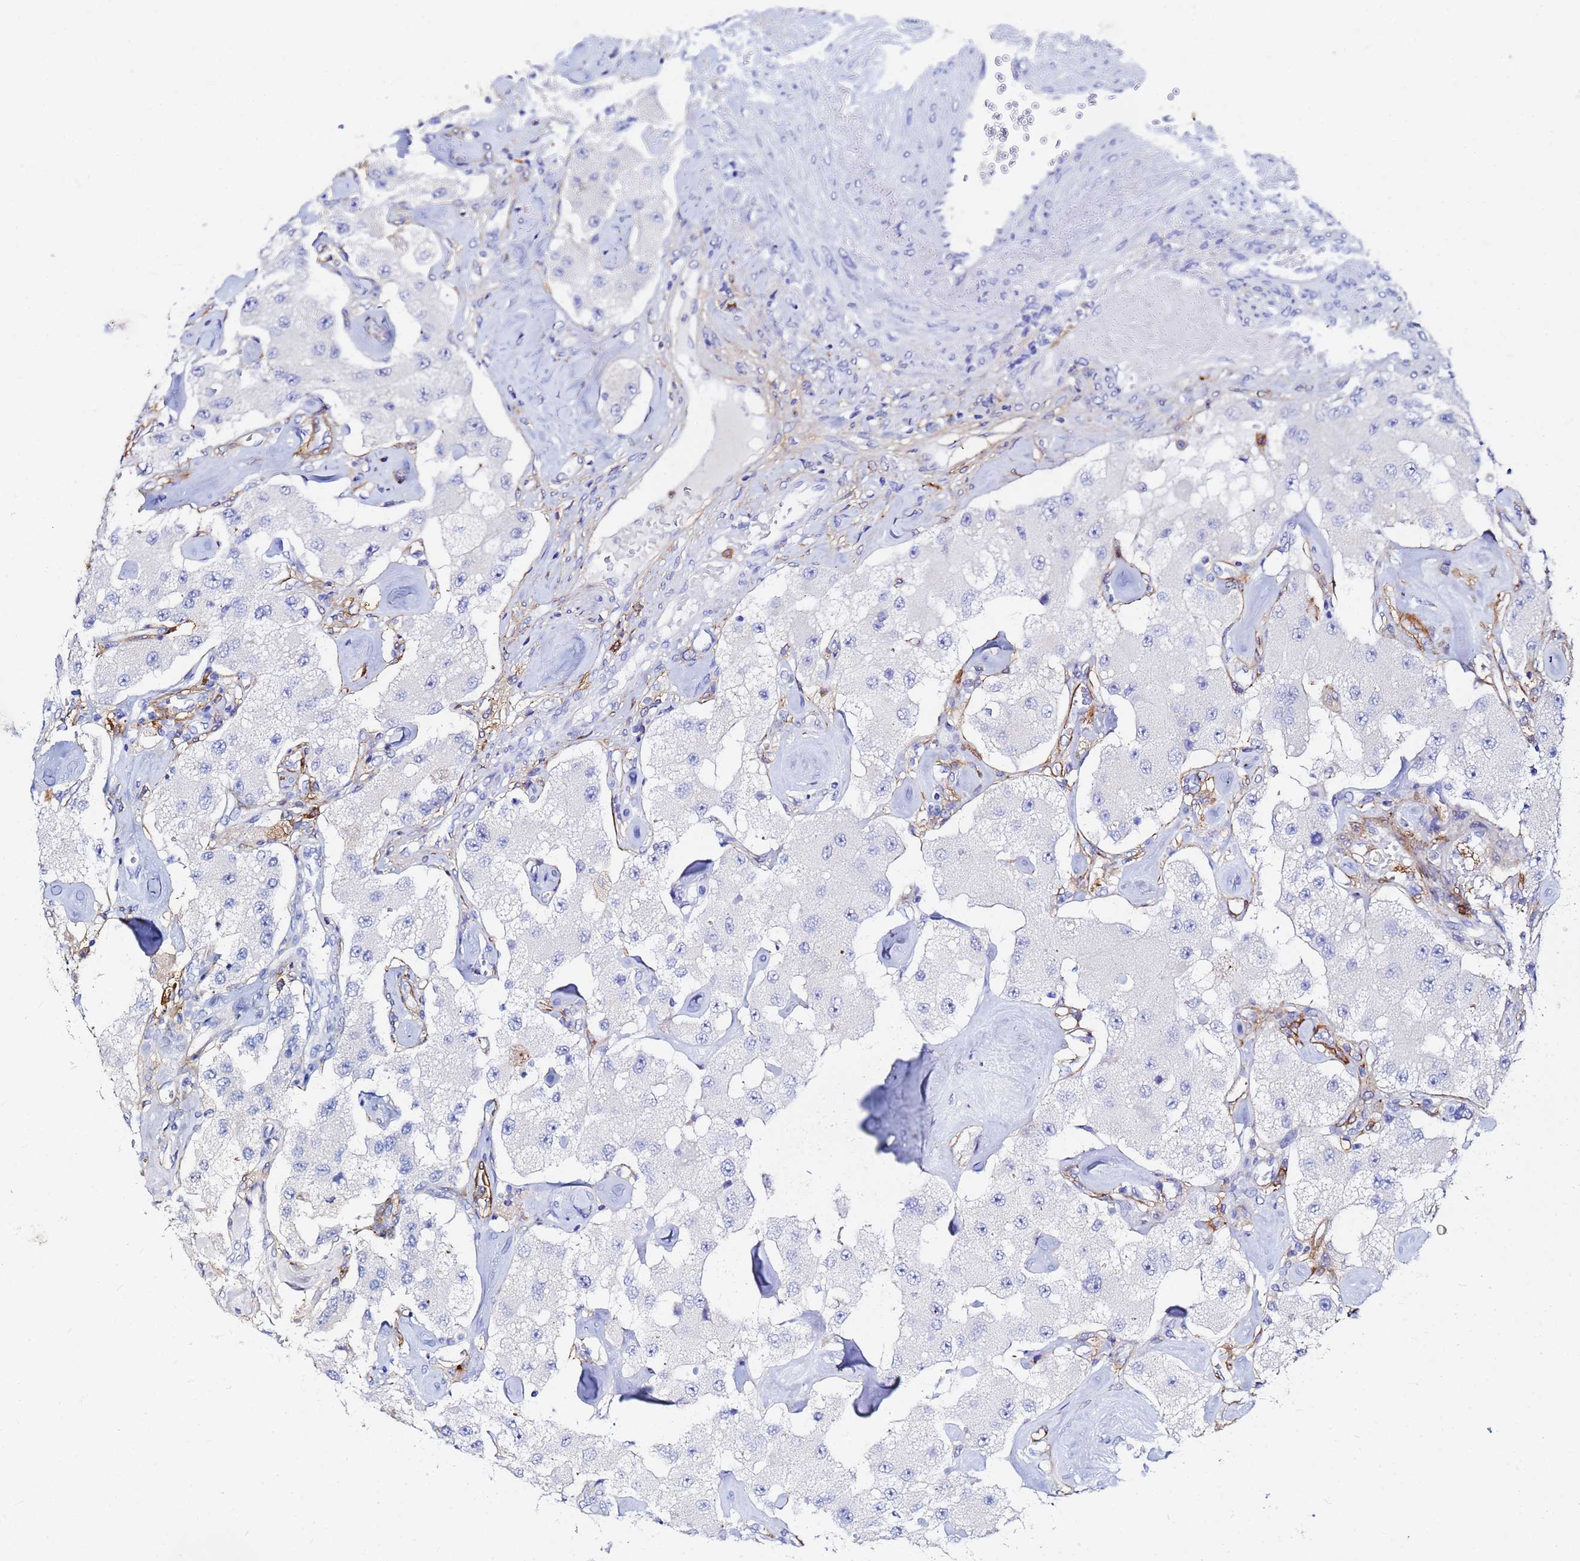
{"staining": {"intensity": "negative", "quantity": "none", "location": "none"}, "tissue": "carcinoid", "cell_type": "Tumor cells", "image_type": "cancer", "snomed": [{"axis": "morphology", "description": "Carcinoid, malignant, NOS"}, {"axis": "topography", "description": "Pancreas"}], "caption": "This histopathology image is of carcinoid (malignant) stained with immunohistochemistry (IHC) to label a protein in brown with the nuclei are counter-stained blue. There is no positivity in tumor cells.", "gene": "BASP1", "patient": {"sex": "male", "age": 41}}